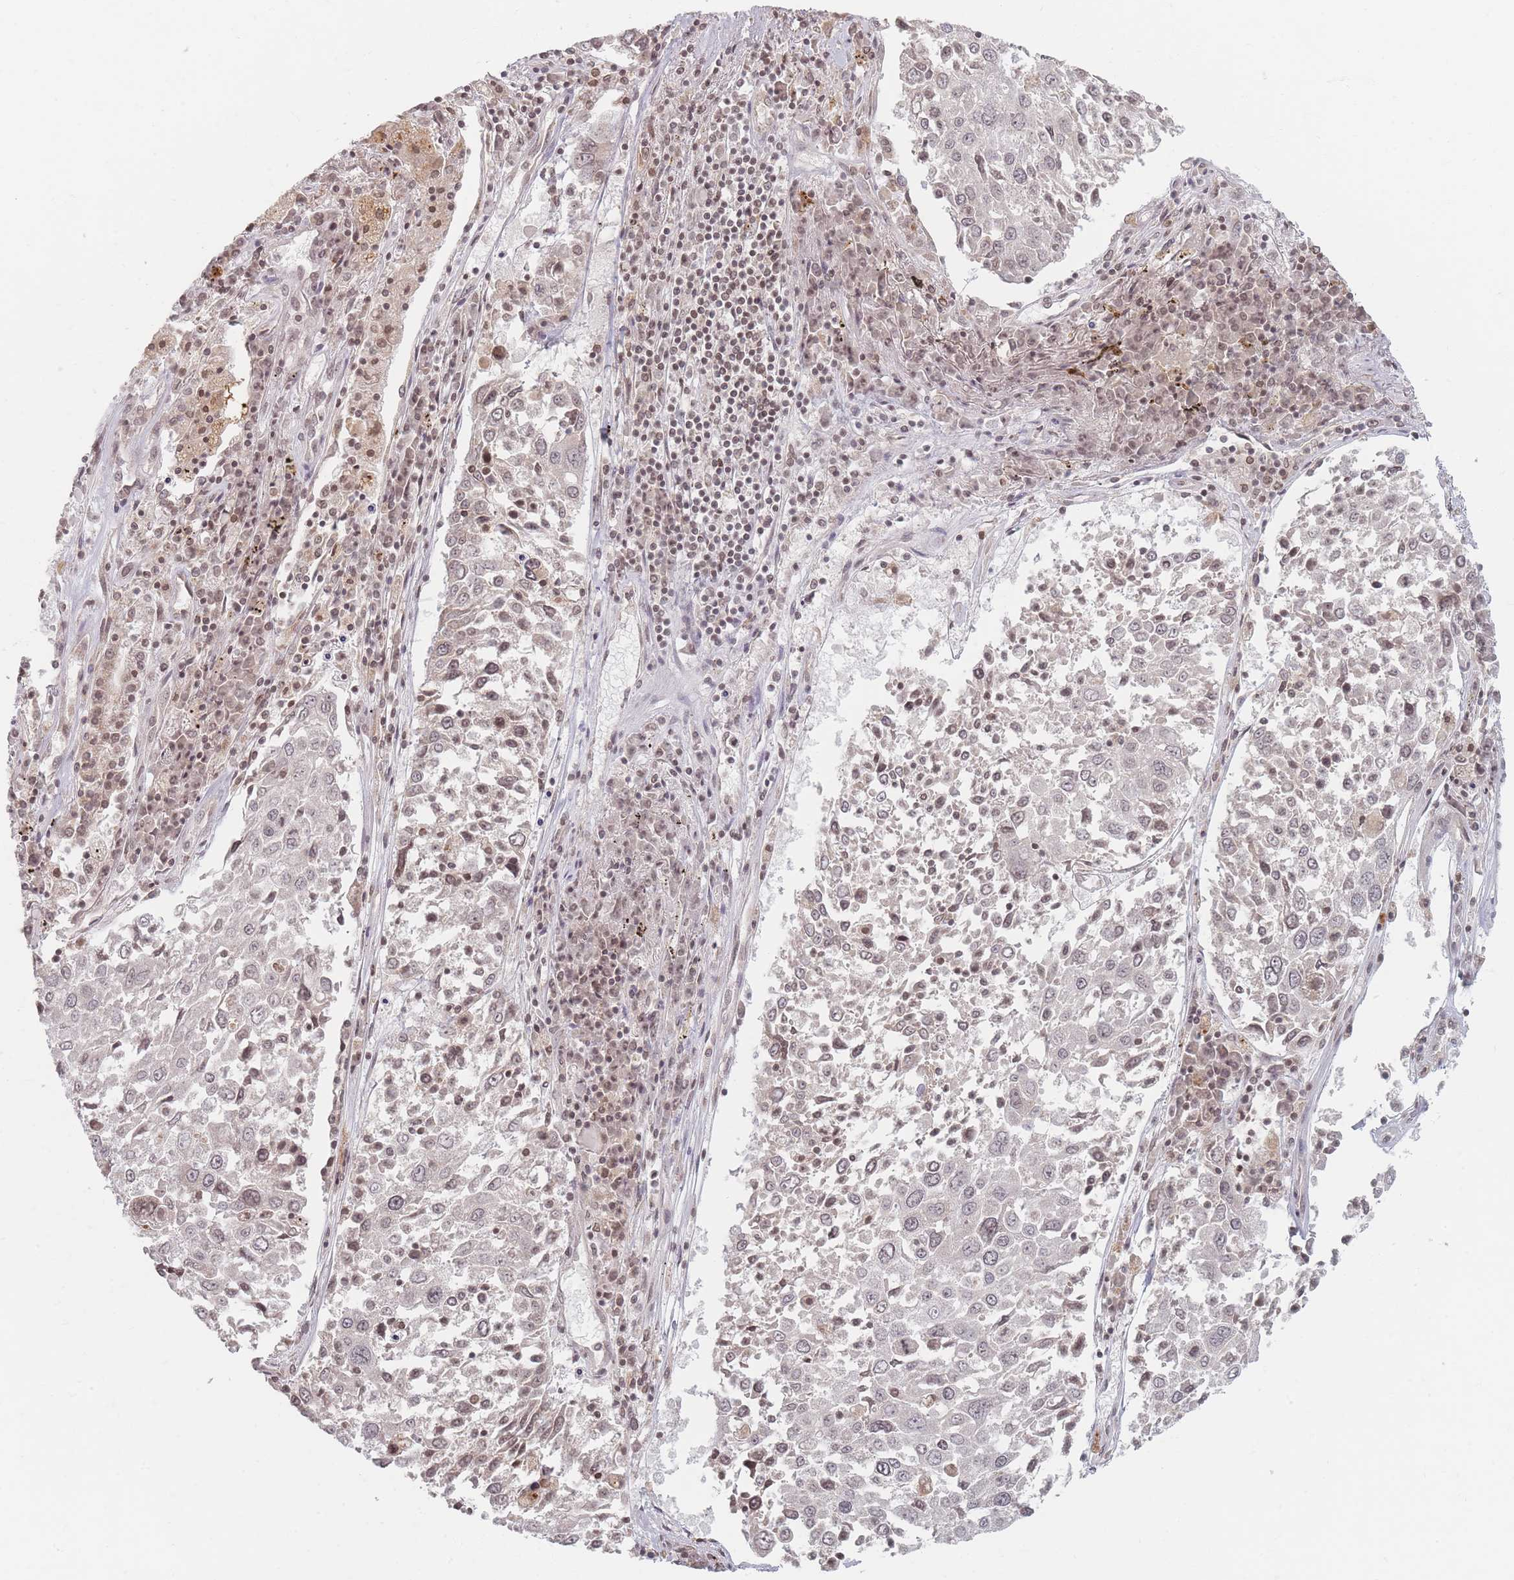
{"staining": {"intensity": "weak", "quantity": "25%-75%", "location": "nuclear"}, "tissue": "lung cancer", "cell_type": "Tumor cells", "image_type": "cancer", "snomed": [{"axis": "morphology", "description": "Squamous cell carcinoma, NOS"}, {"axis": "topography", "description": "Lung"}], "caption": "Squamous cell carcinoma (lung) tissue demonstrates weak nuclear staining in approximately 25%-75% of tumor cells", "gene": "SPATA45", "patient": {"sex": "male", "age": 65}}